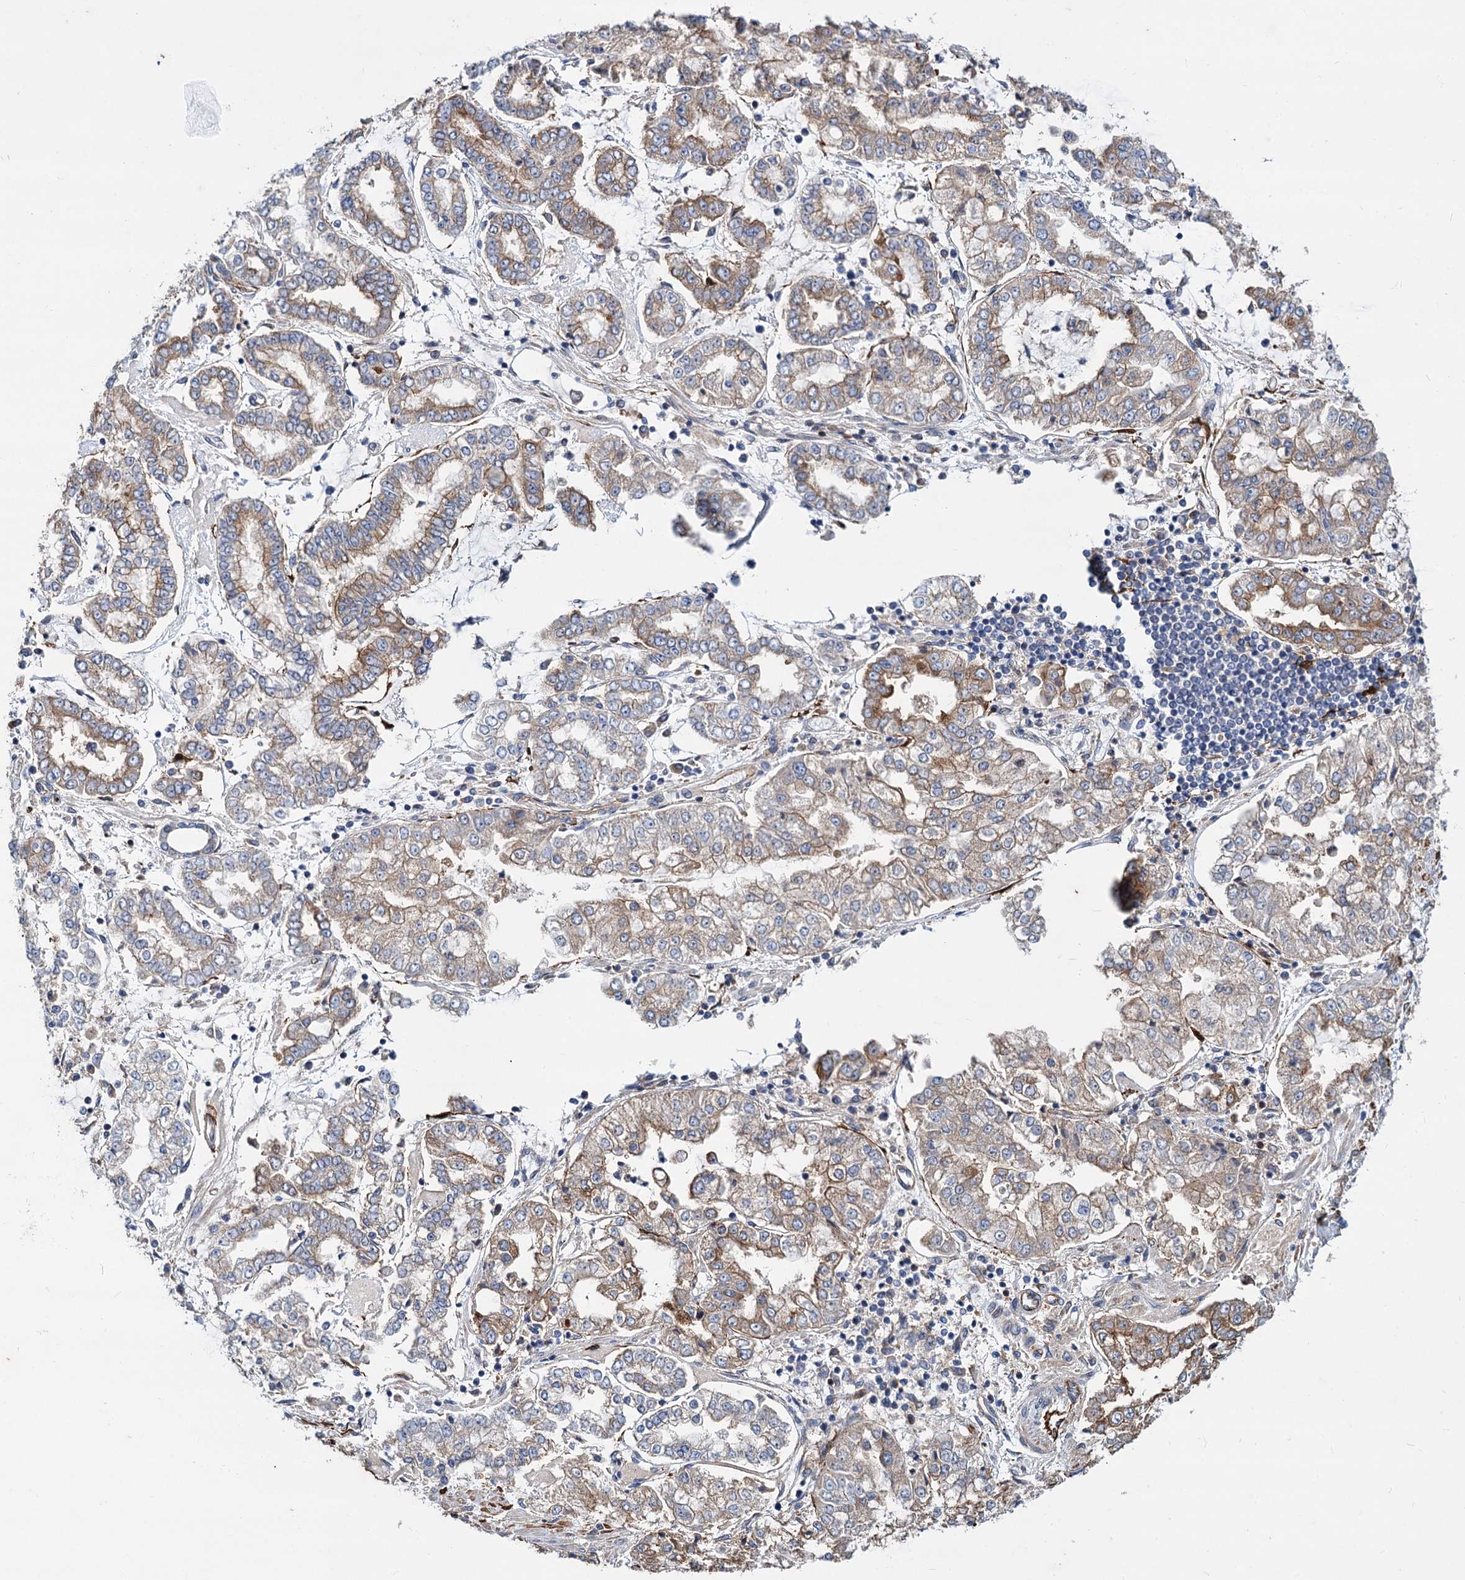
{"staining": {"intensity": "moderate", "quantity": "25%-75%", "location": "cytoplasmic/membranous"}, "tissue": "stomach cancer", "cell_type": "Tumor cells", "image_type": "cancer", "snomed": [{"axis": "morphology", "description": "Adenocarcinoma, NOS"}, {"axis": "topography", "description": "Stomach"}], "caption": "DAB immunohistochemical staining of human stomach adenocarcinoma shows moderate cytoplasmic/membranous protein staining in approximately 25%-75% of tumor cells.", "gene": "TRIM55", "patient": {"sex": "male", "age": 76}}